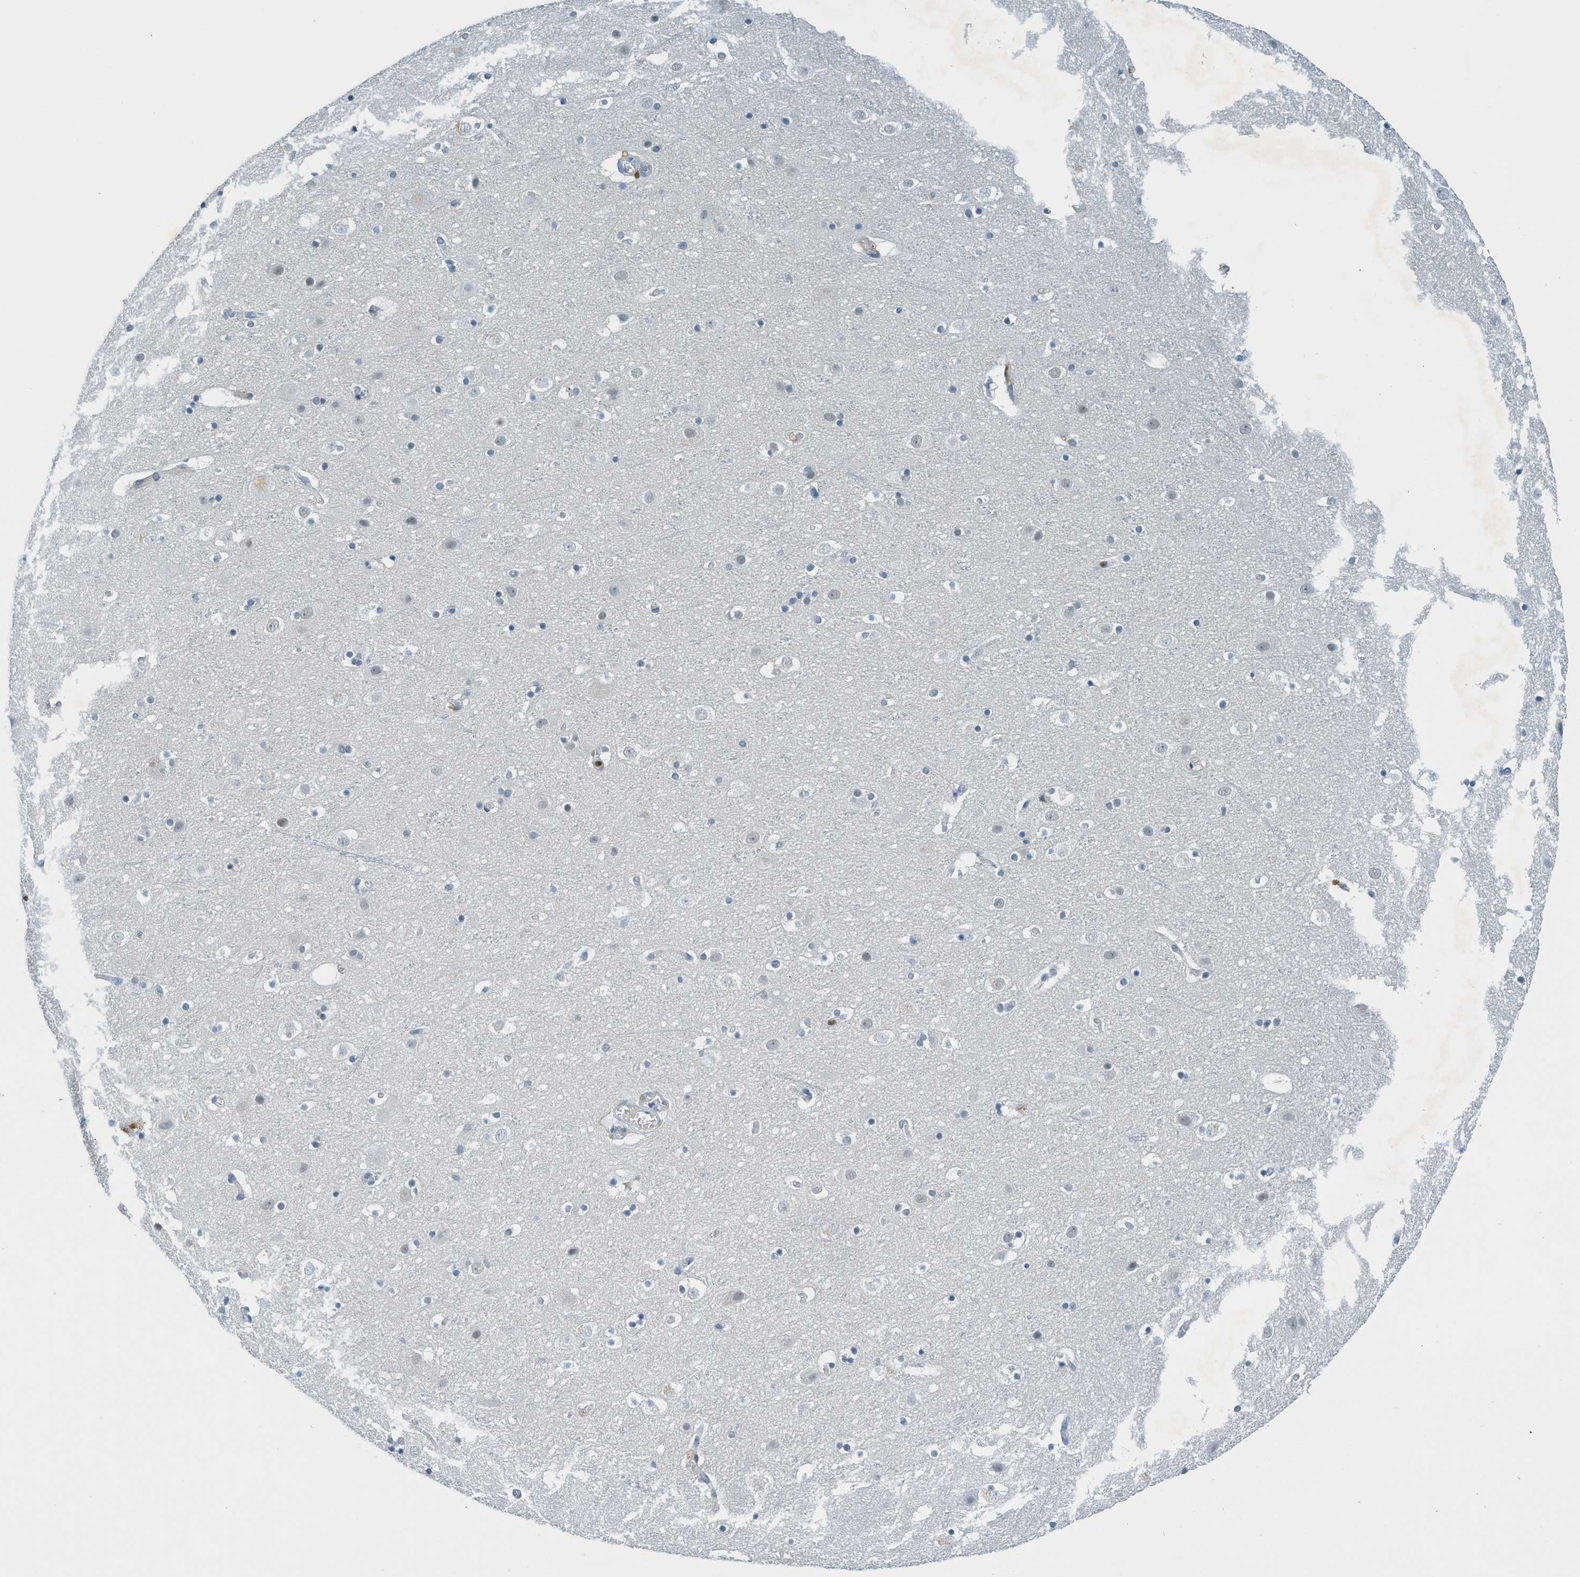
{"staining": {"intensity": "negative", "quantity": "none", "location": "none"}, "tissue": "cerebral cortex", "cell_type": "Endothelial cells", "image_type": "normal", "snomed": [{"axis": "morphology", "description": "Normal tissue, NOS"}, {"axis": "topography", "description": "Cerebral cortex"}], "caption": "Image shows no protein staining in endothelial cells of unremarkable cerebral cortex. Brightfield microscopy of immunohistochemistry stained with DAB (brown) and hematoxylin (blue), captured at high magnification.", "gene": "SH3D19", "patient": {"sex": "male", "age": 45}}